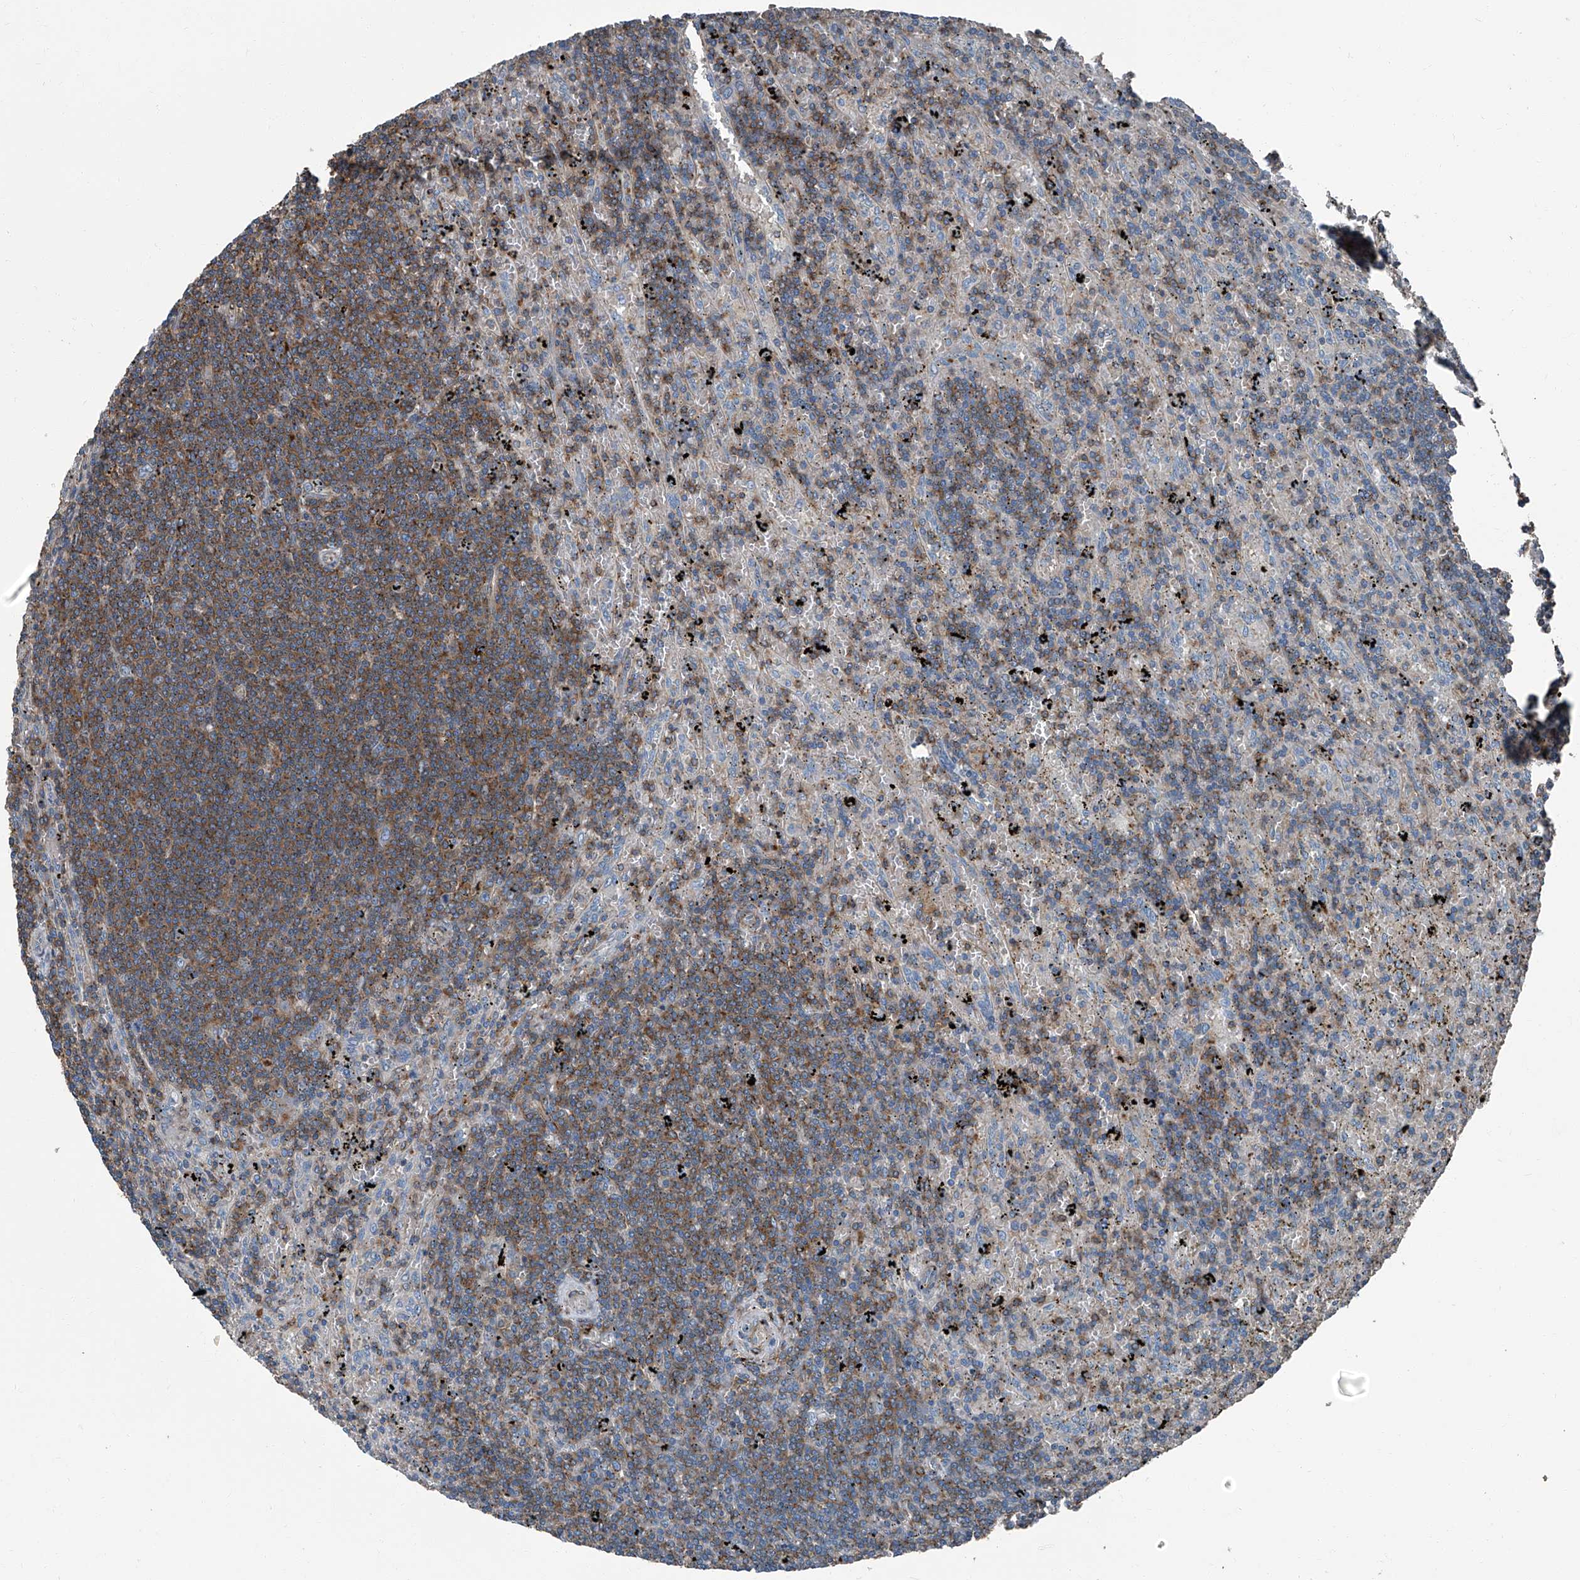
{"staining": {"intensity": "moderate", "quantity": "25%-75%", "location": "cytoplasmic/membranous"}, "tissue": "lymphoma", "cell_type": "Tumor cells", "image_type": "cancer", "snomed": [{"axis": "morphology", "description": "Malignant lymphoma, non-Hodgkin's type, Low grade"}, {"axis": "topography", "description": "Spleen"}], "caption": "The immunohistochemical stain shows moderate cytoplasmic/membranous positivity in tumor cells of lymphoma tissue.", "gene": "SEPTIN7", "patient": {"sex": "male", "age": 76}}